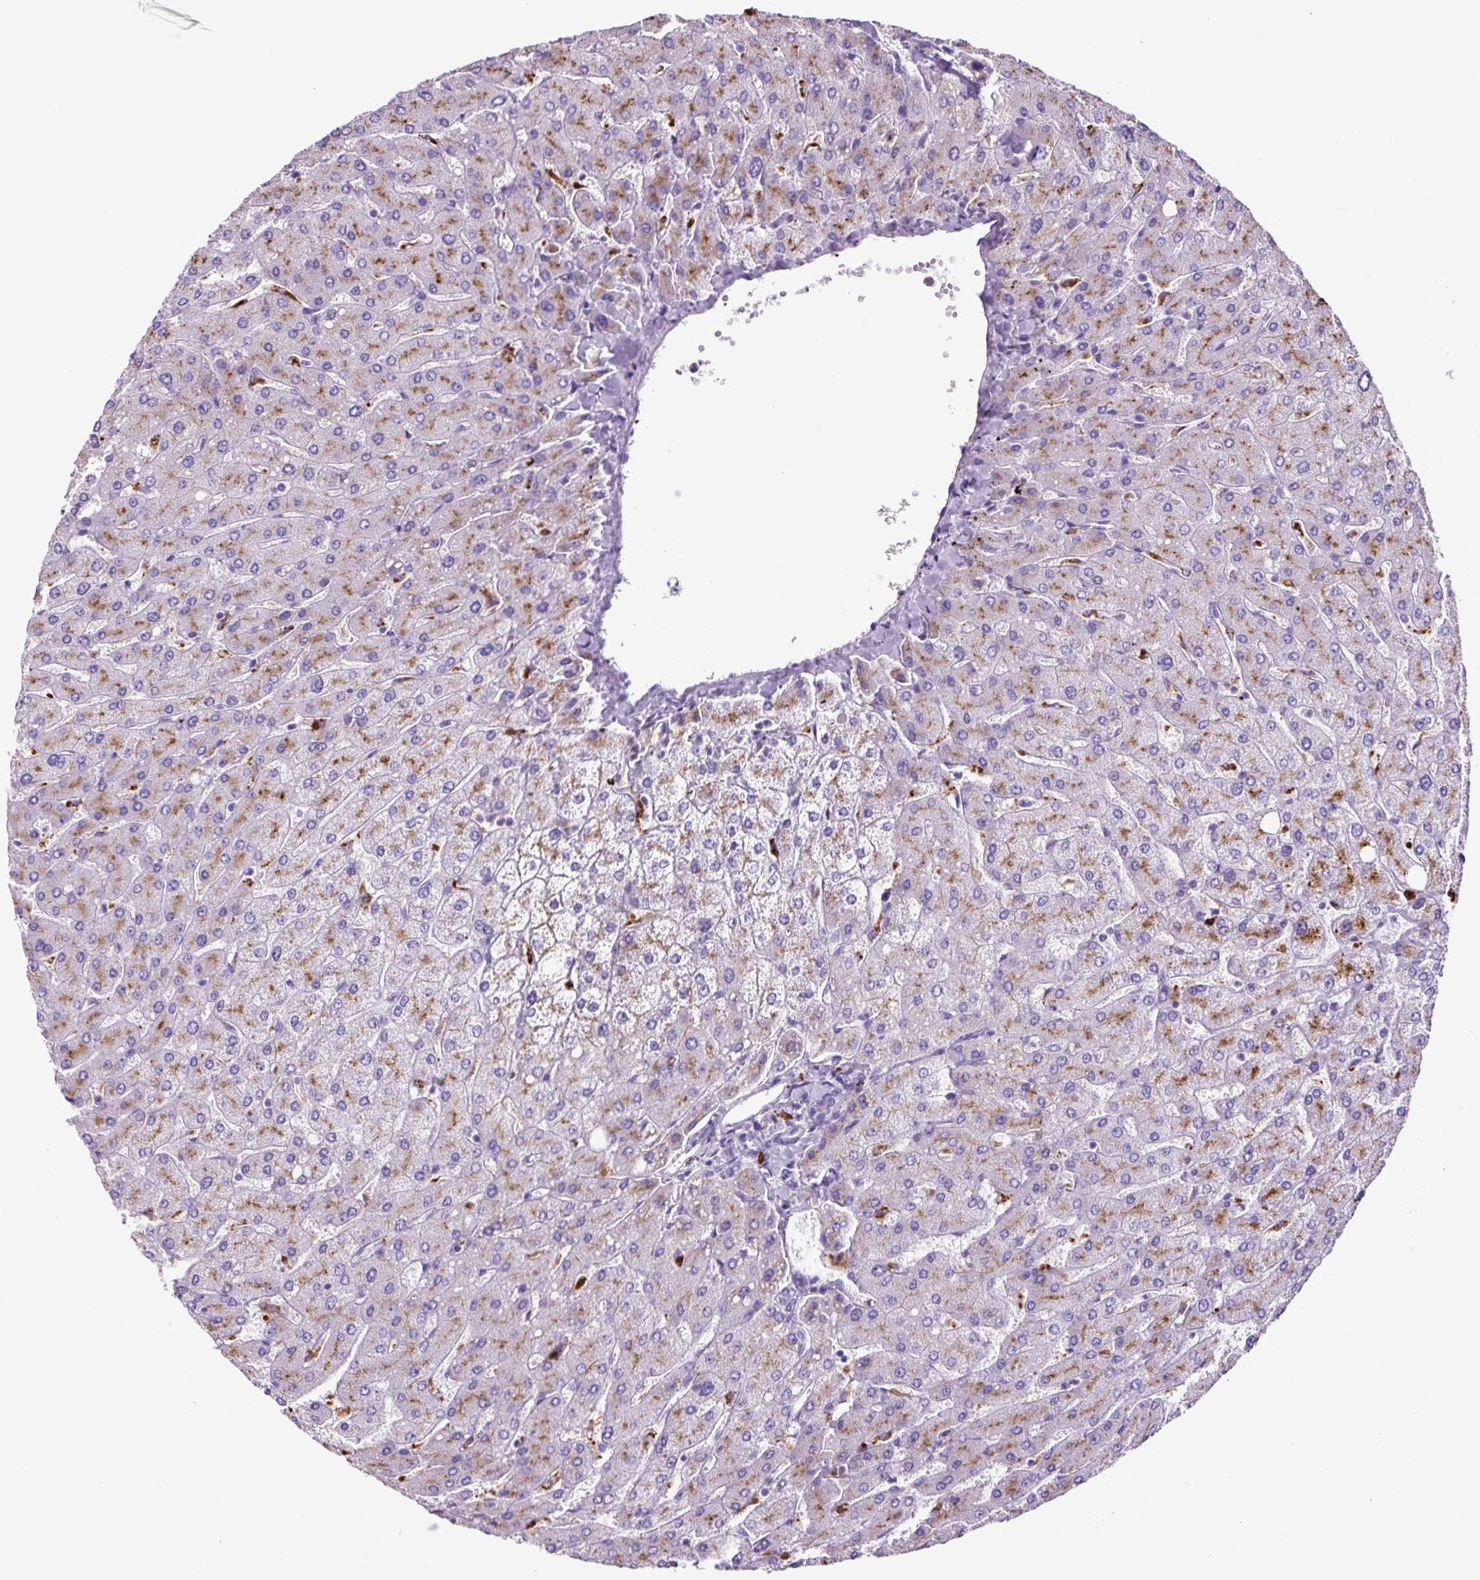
{"staining": {"intensity": "negative", "quantity": "none", "location": "none"}, "tissue": "liver", "cell_type": "Cholangiocytes", "image_type": "normal", "snomed": [{"axis": "morphology", "description": "Normal tissue, NOS"}, {"axis": "topography", "description": "Liver"}], "caption": "Cholangiocytes show no significant positivity in unremarkable liver. (DAB (3,3'-diaminobenzidine) immunohistochemistry with hematoxylin counter stain).", "gene": "LCN10", "patient": {"sex": "male", "age": 55}}